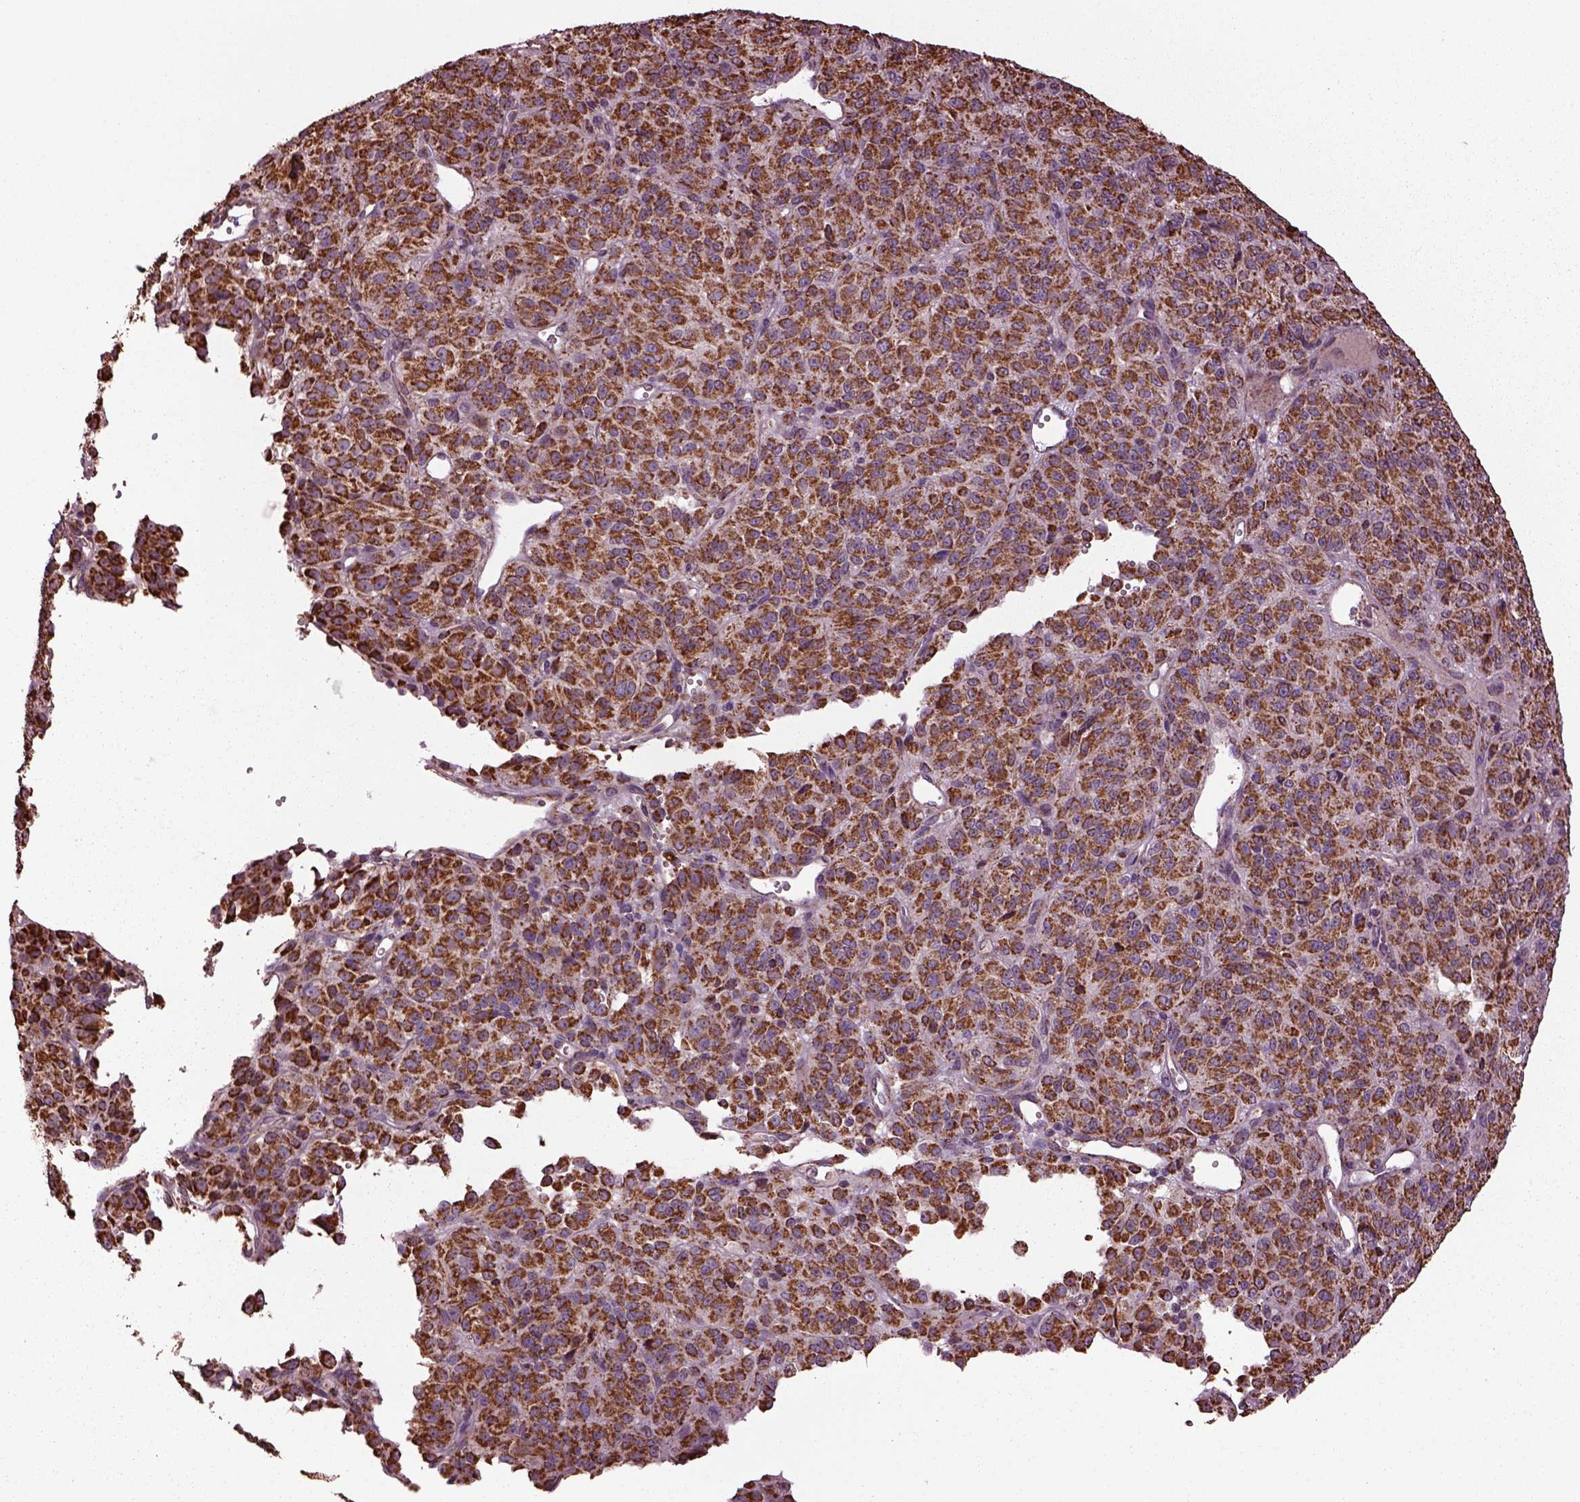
{"staining": {"intensity": "moderate", "quantity": ">75%", "location": "cytoplasmic/membranous"}, "tissue": "melanoma", "cell_type": "Tumor cells", "image_type": "cancer", "snomed": [{"axis": "morphology", "description": "Malignant melanoma, Metastatic site"}, {"axis": "topography", "description": "Brain"}], "caption": "Melanoma tissue demonstrates moderate cytoplasmic/membranous positivity in about >75% of tumor cells, visualized by immunohistochemistry.", "gene": "TMEM254", "patient": {"sex": "female", "age": 56}}